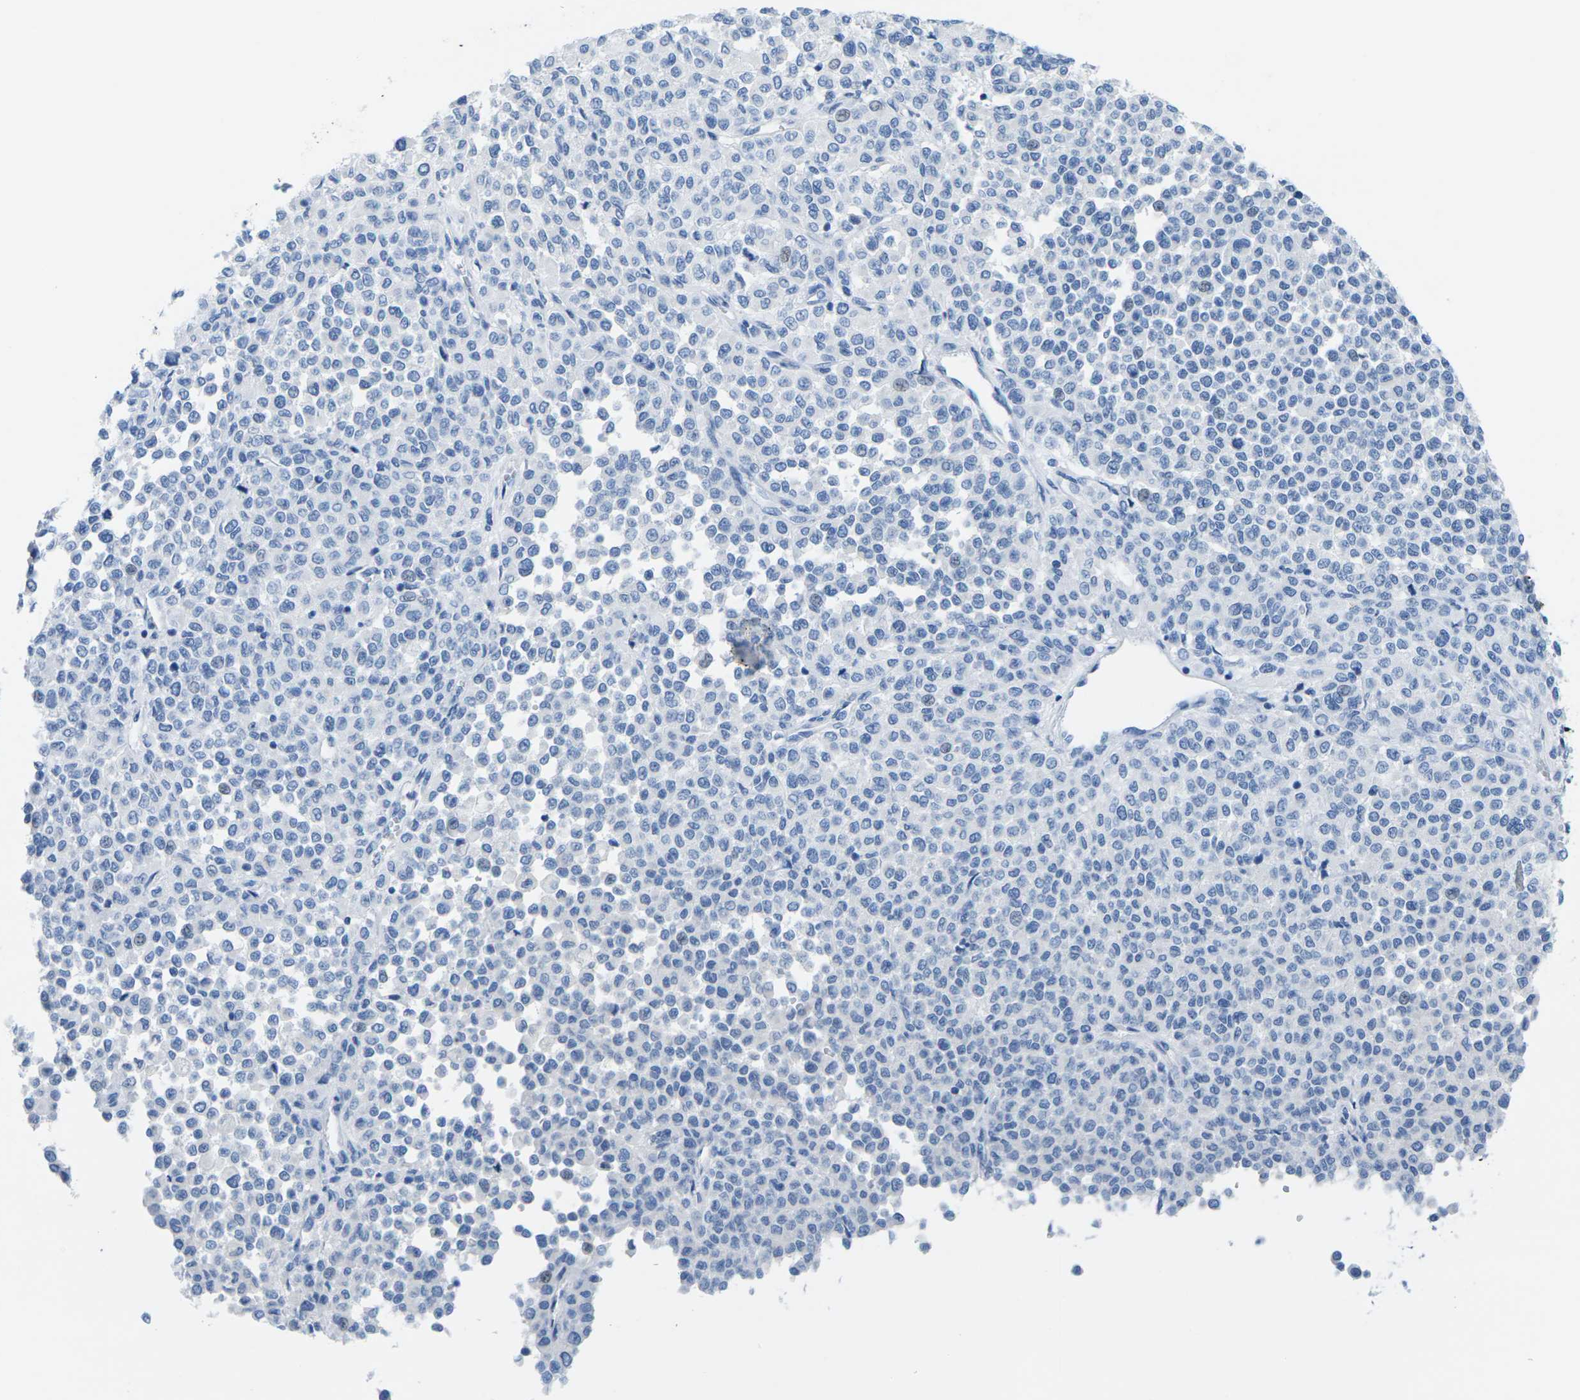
{"staining": {"intensity": "negative", "quantity": "none", "location": "none"}, "tissue": "melanoma", "cell_type": "Tumor cells", "image_type": "cancer", "snomed": [{"axis": "morphology", "description": "Malignant melanoma, Metastatic site"}, {"axis": "topography", "description": "Pancreas"}], "caption": "Malignant melanoma (metastatic site) was stained to show a protein in brown. There is no significant staining in tumor cells. Nuclei are stained in blue.", "gene": "SLC12A1", "patient": {"sex": "female", "age": 30}}